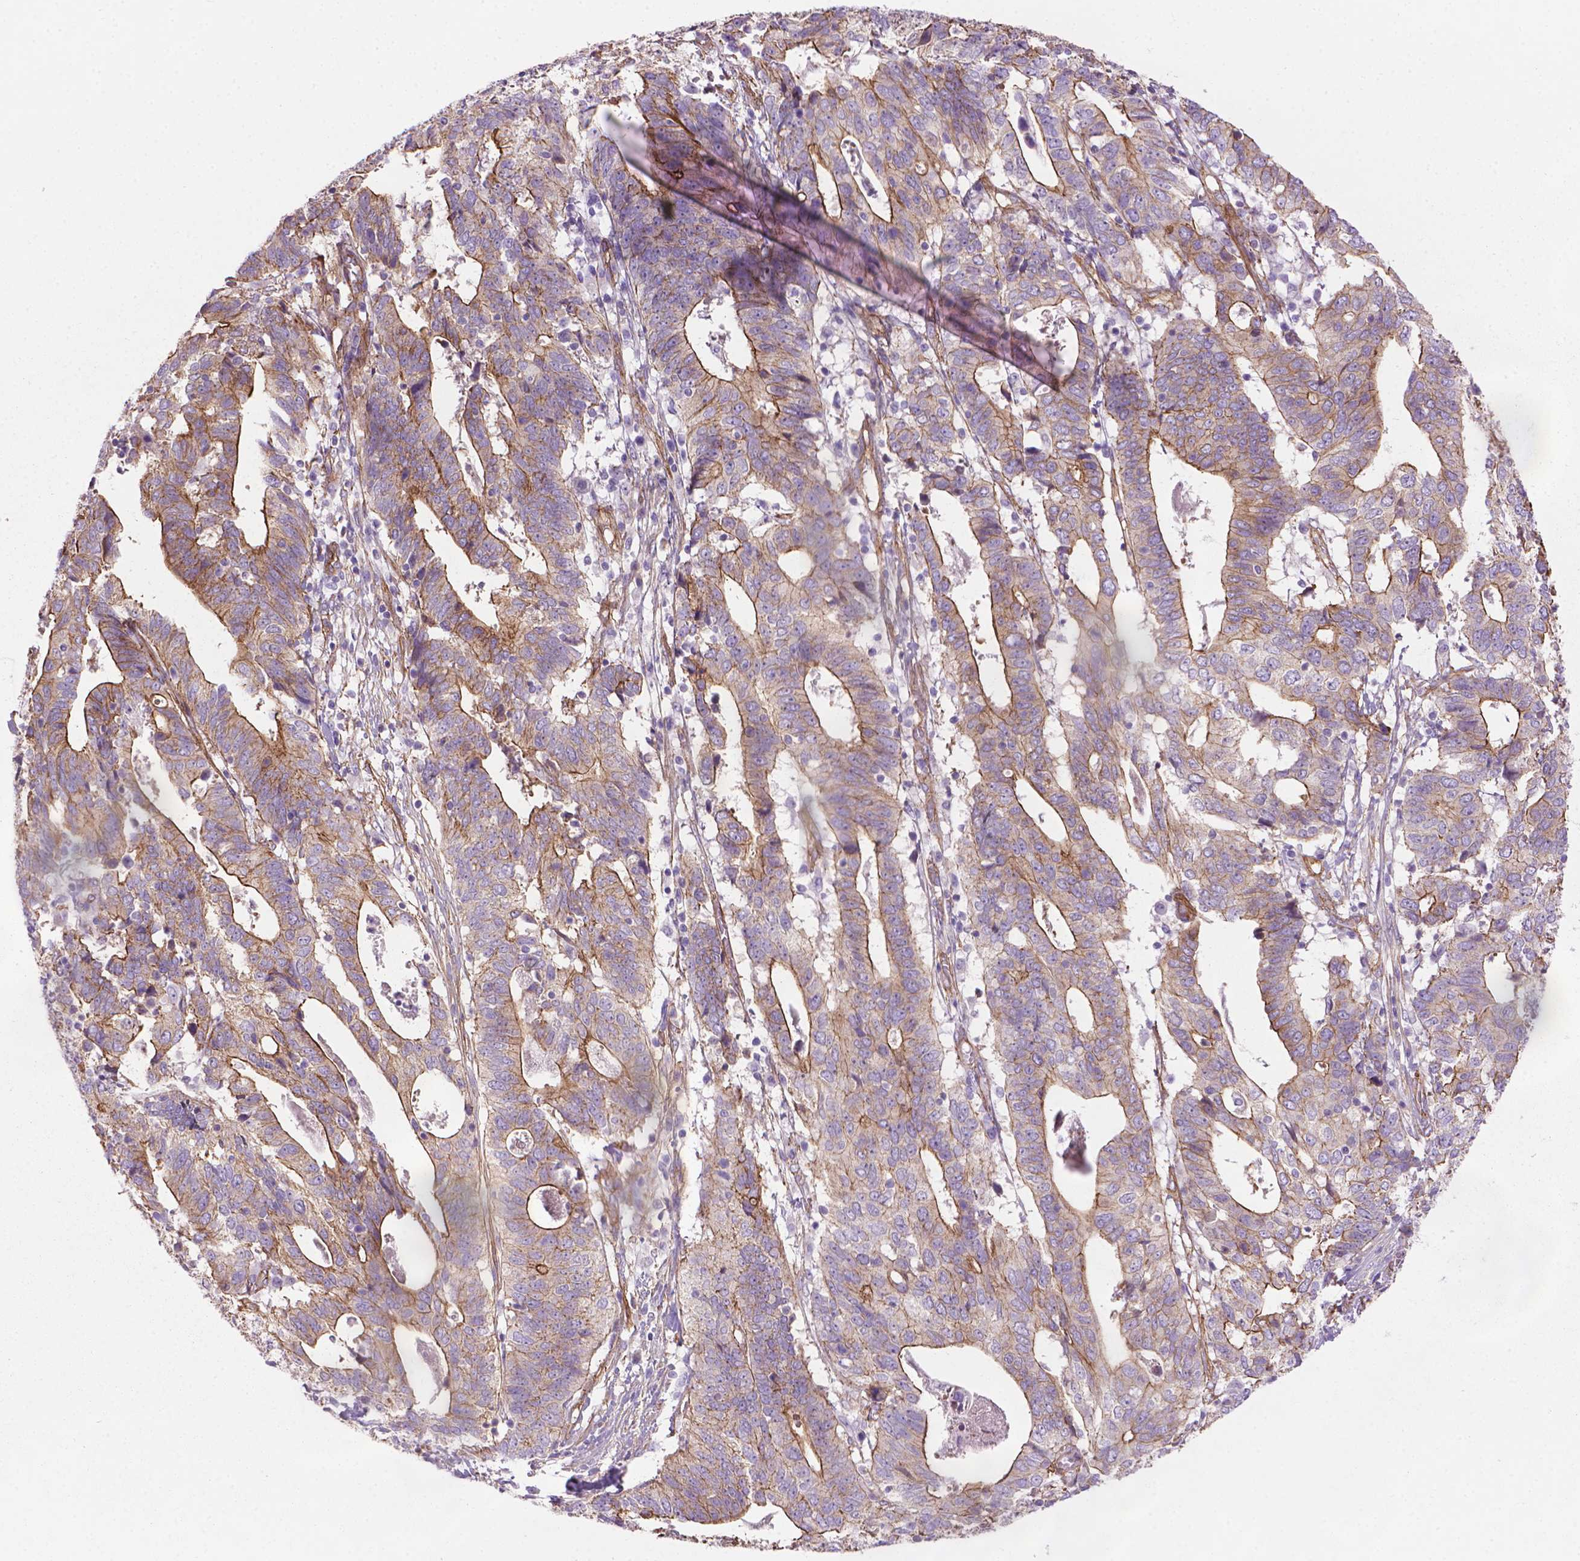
{"staining": {"intensity": "moderate", "quantity": ">75%", "location": "cytoplasmic/membranous"}, "tissue": "stomach cancer", "cell_type": "Tumor cells", "image_type": "cancer", "snomed": [{"axis": "morphology", "description": "Adenocarcinoma, NOS"}, {"axis": "topography", "description": "Stomach, upper"}], "caption": "Immunohistochemical staining of adenocarcinoma (stomach) reveals medium levels of moderate cytoplasmic/membranous staining in about >75% of tumor cells.", "gene": "TENT5A", "patient": {"sex": "female", "age": 67}}